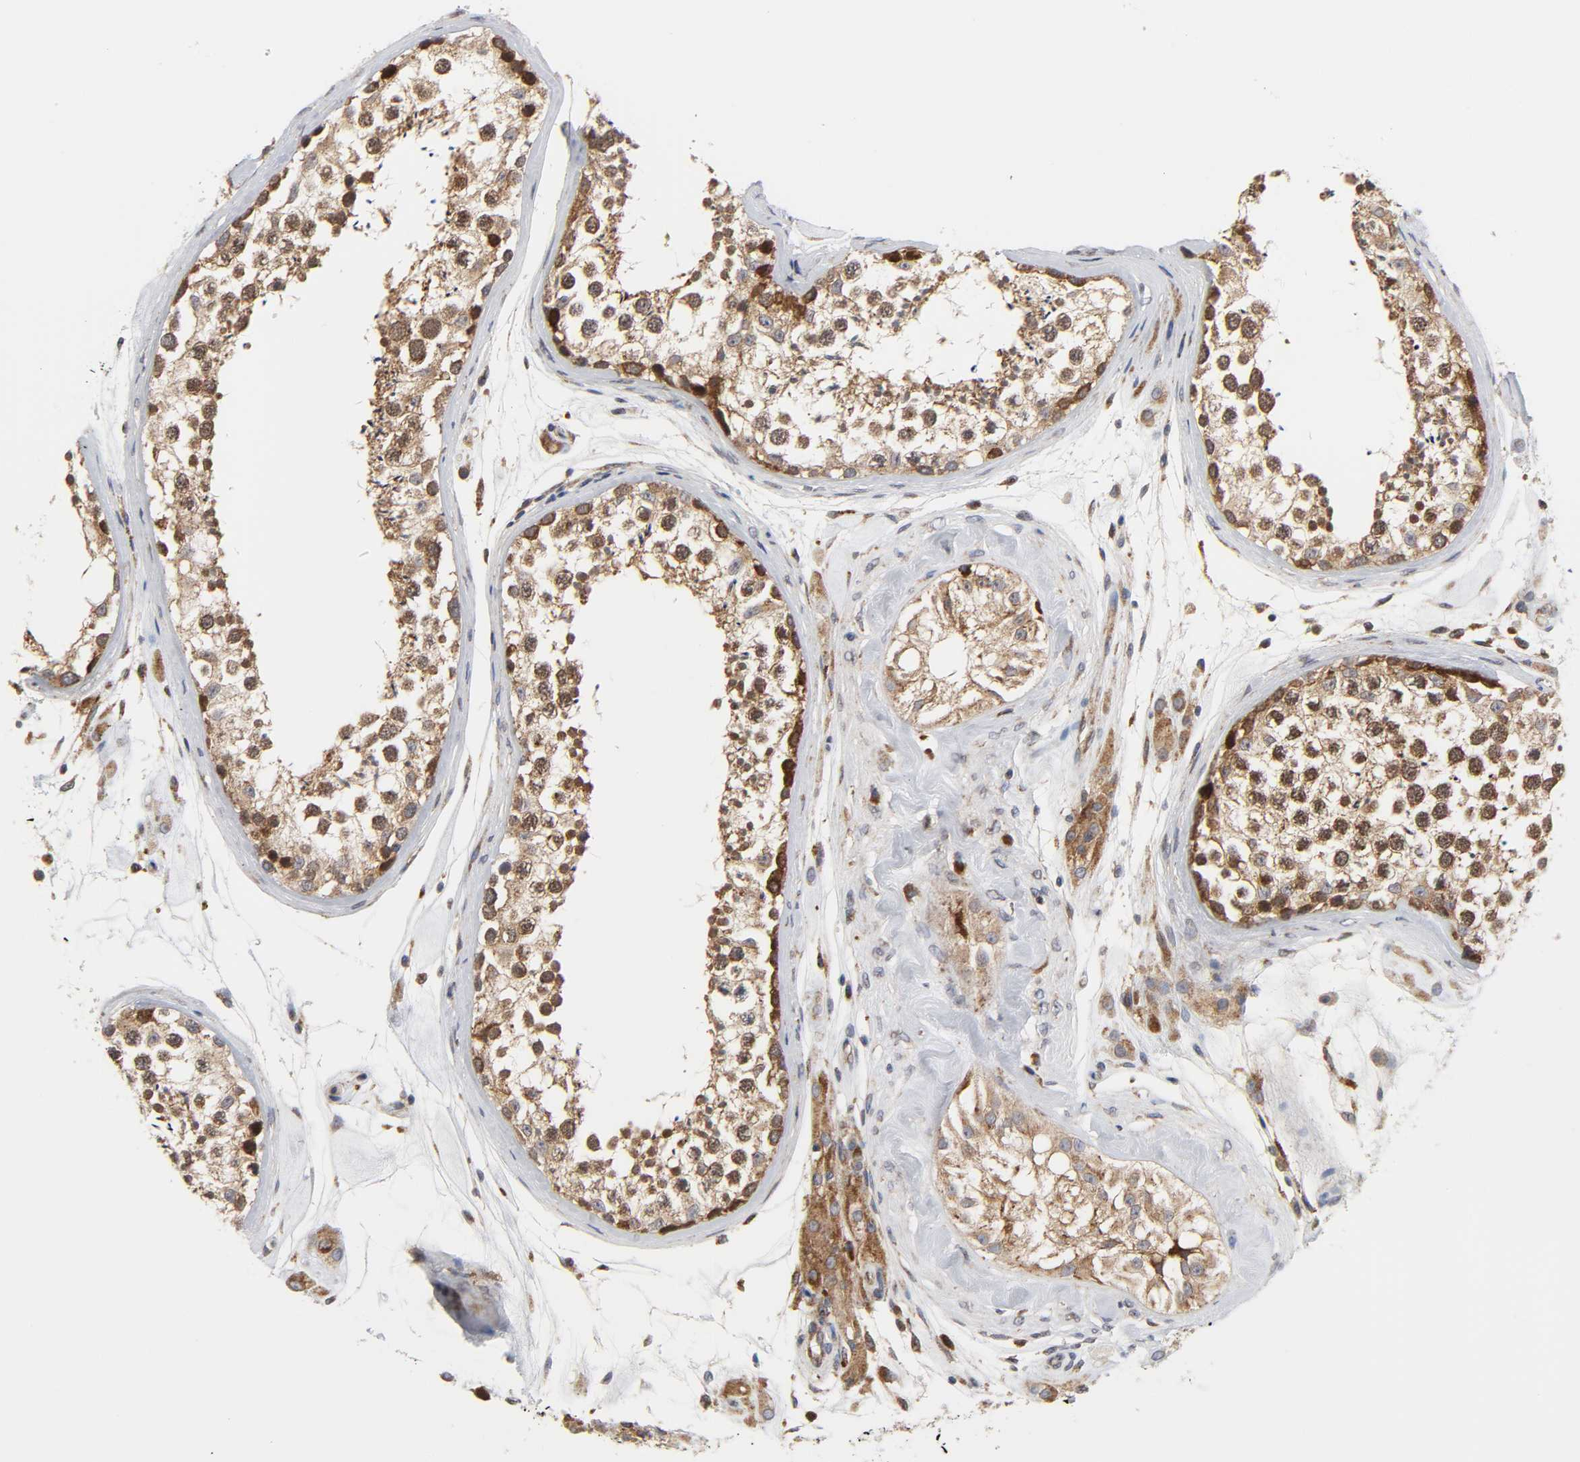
{"staining": {"intensity": "strong", "quantity": ">75%", "location": "cytoplasmic/membranous"}, "tissue": "testis", "cell_type": "Cells in seminiferous ducts", "image_type": "normal", "snomed": [{"axis": "morphology", "description": "Normal tissue, NOS"}, {"axis": "topography", "description": "Testis"}], "caption": "DAB (3,3'-diaminobenzidine) immunohistochemical staining of normal testis demonstrates strong cytoplasmic/membranous protein positivity in approximately >75% of cells in seminiferous ducts.", "gene": "BAX", "patient": {"sex": "male", "age": 46}}